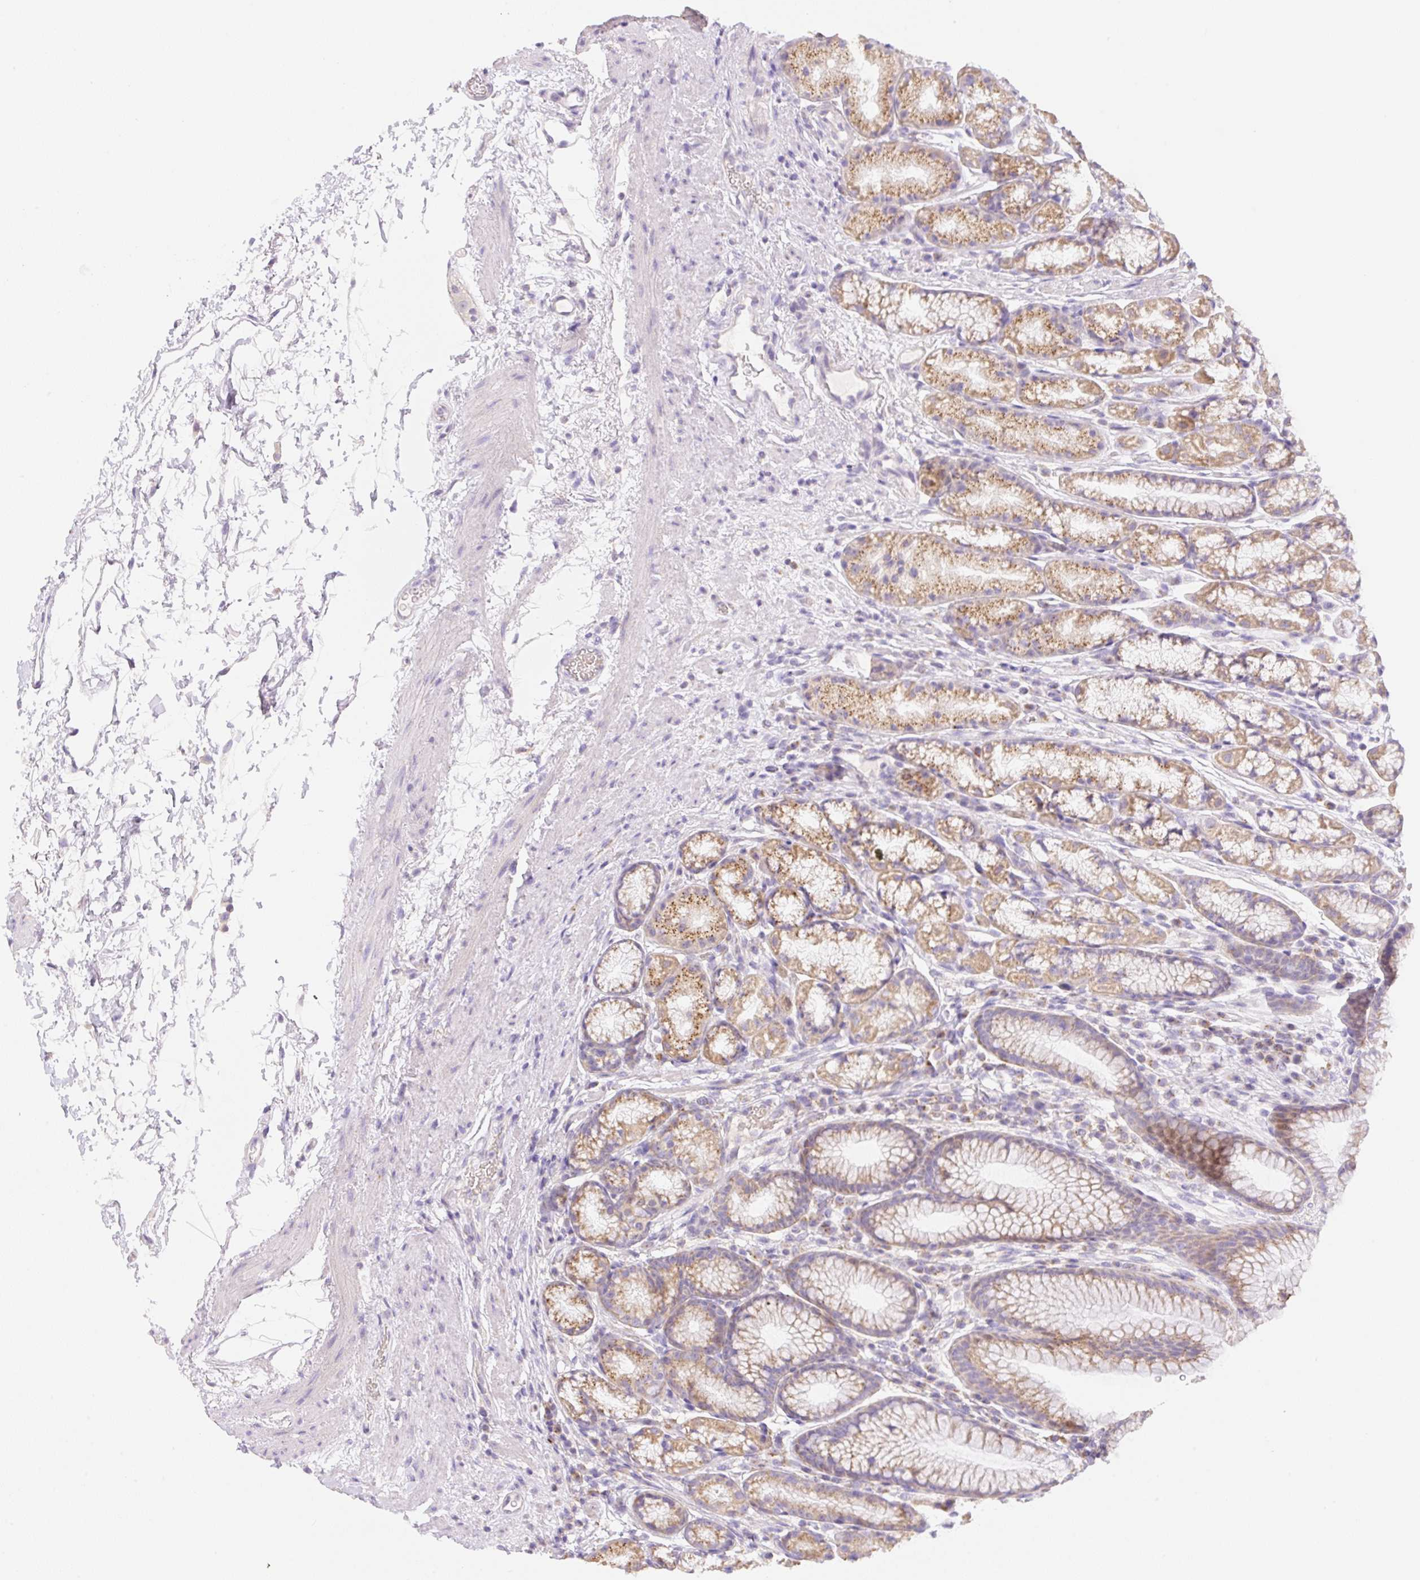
{"staining": {"intensity": "moderate", "quantity": ">75%", "location": "cytoplasmic/membranous"}, "tissue": "stomach", "cell_type": "Glandular cells", "image_type": "normal", "snomed": [{"axis": "morphology", "description": "Normal tissue, NOS"}, {"axis": "topography", "description": "Stomach, lower"}], "caption": "Immunohistochemistry (IHC) micrograph of unremarkable human stomach stained for a protein (brown), which reveals medium levels of moderate cytoplasmic/membranous expression in about >75% of glandular cells.", "gene": "COPZ2", "patient": {"sex": "male", "age": 67}}